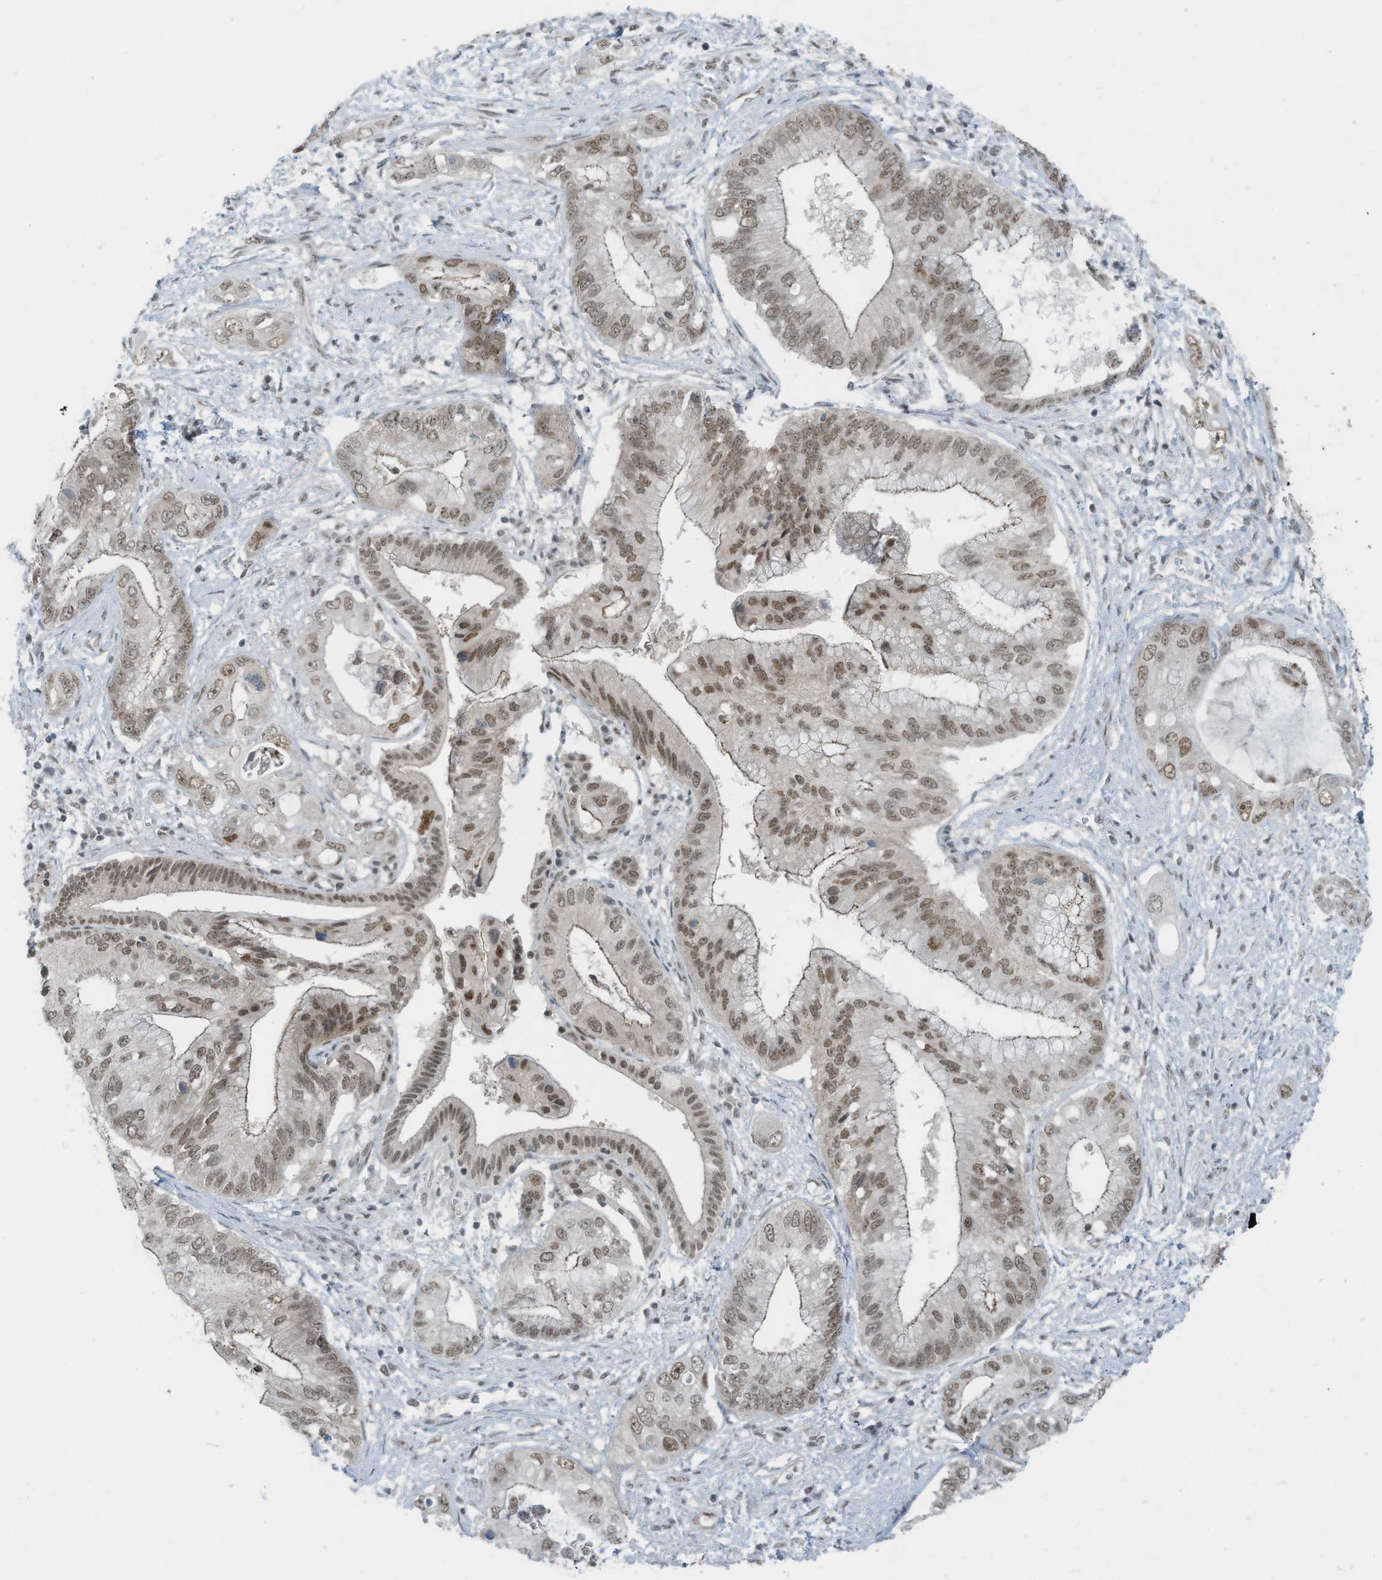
{"staining": {"intensity": "moderate", "quantity": ">75%", "location": "nuclear"}, "tissue": "pancreatic cancer", "cell_type": "Tumor cells", "image_type": "cancer", "snomed": [{"axis": "morphology", "description": "Inflammation, NOS"}, {"axis": "morphology", "description": "Adenocarcinoma, NOS"}, {"axis": "topography", "description": "Pancreas"}], "caption": "Pancreatic adenocarcinoma stained with DAB immunohistochemistry (IHC) displays medium levels of moderate nuclear positivity in approximately >75% of tumor cells. (Brightfield microscopy of DAB IHC at high magnification).", "gene": "WRNIP1", "patient": {"sex": "female", "age": 56}}